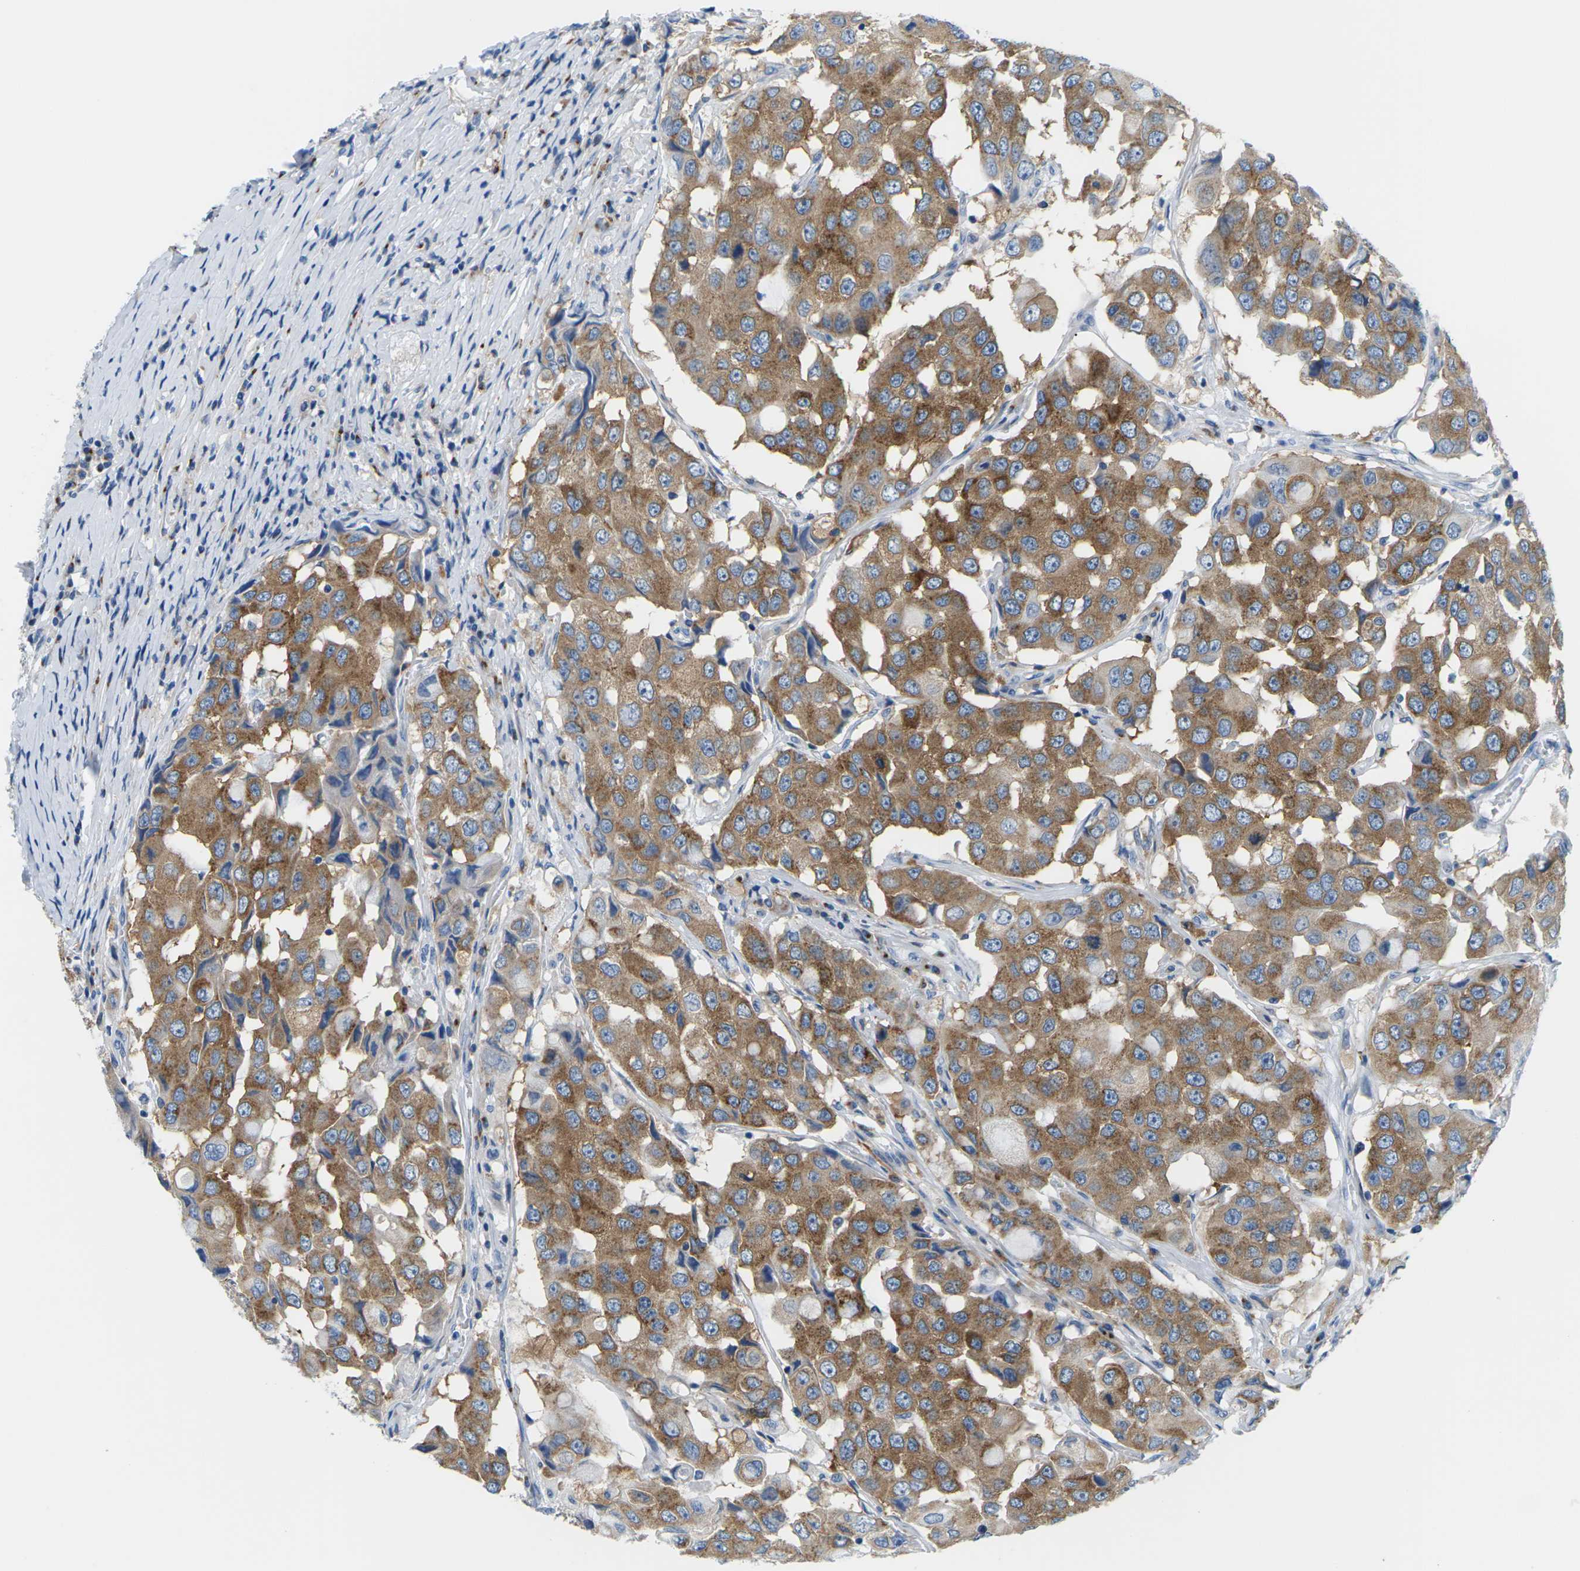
{"staining": {"intensity": "moderate", "quantity": ">75%", "location": "cytoplasmic/membranous"}, "tissue": "breast cancer", "cell_type": "Tumor cells", "image_type": "cancer", "snomed": [{"axis": "morphology", "description": "Duct carcinoma"}, {"axis": "topography", "description": "Breast"}], "caption": "This photomicrograph exhibits immunohistochemistry staining of breast cancer (infiltrating ductal carcinoma), with medium moderate cytoplasmic/membranous staining in about >75% of tumor cells.", "gene": "SYNGR2", "patient": {"sex": "female", "age": 27}}